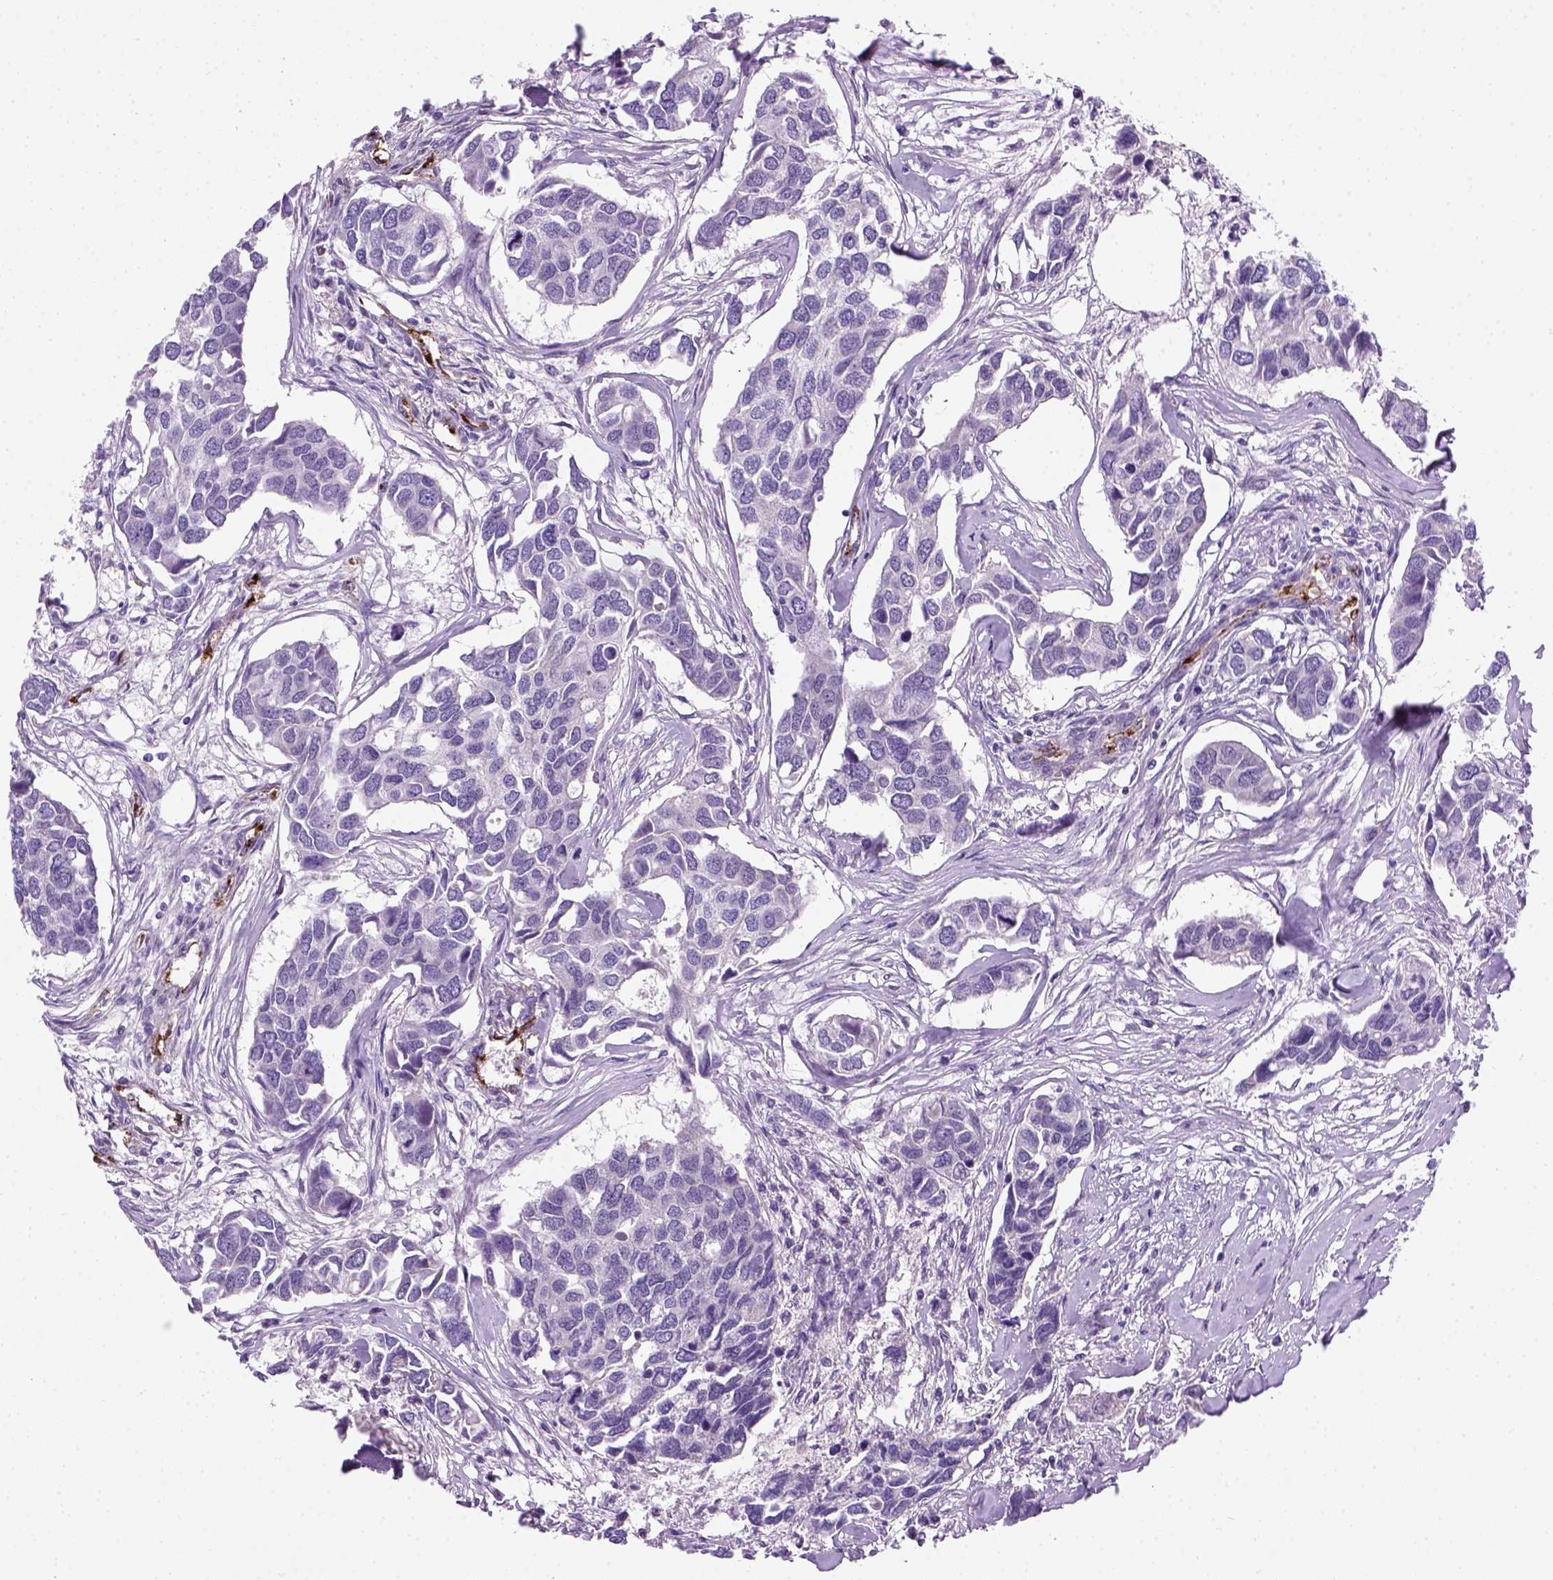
{"staining": {"intensity": "negative", "quantity": "none", "location": "none"}, "tissue": "breast cancer", "cell_type": "Tumor cells", "image_type": "cancer", "snomed": [{"axis": "morphology", "description": "Duct carcinoma"}, {"axis": "topography", "description": "Breast"}], "caption": "Immunohistochemical staining of human breast cancer demonstrates no significant expression in tumor cells.", "gene": "VWF", "patient": {"sex": "female", "age": 83}}